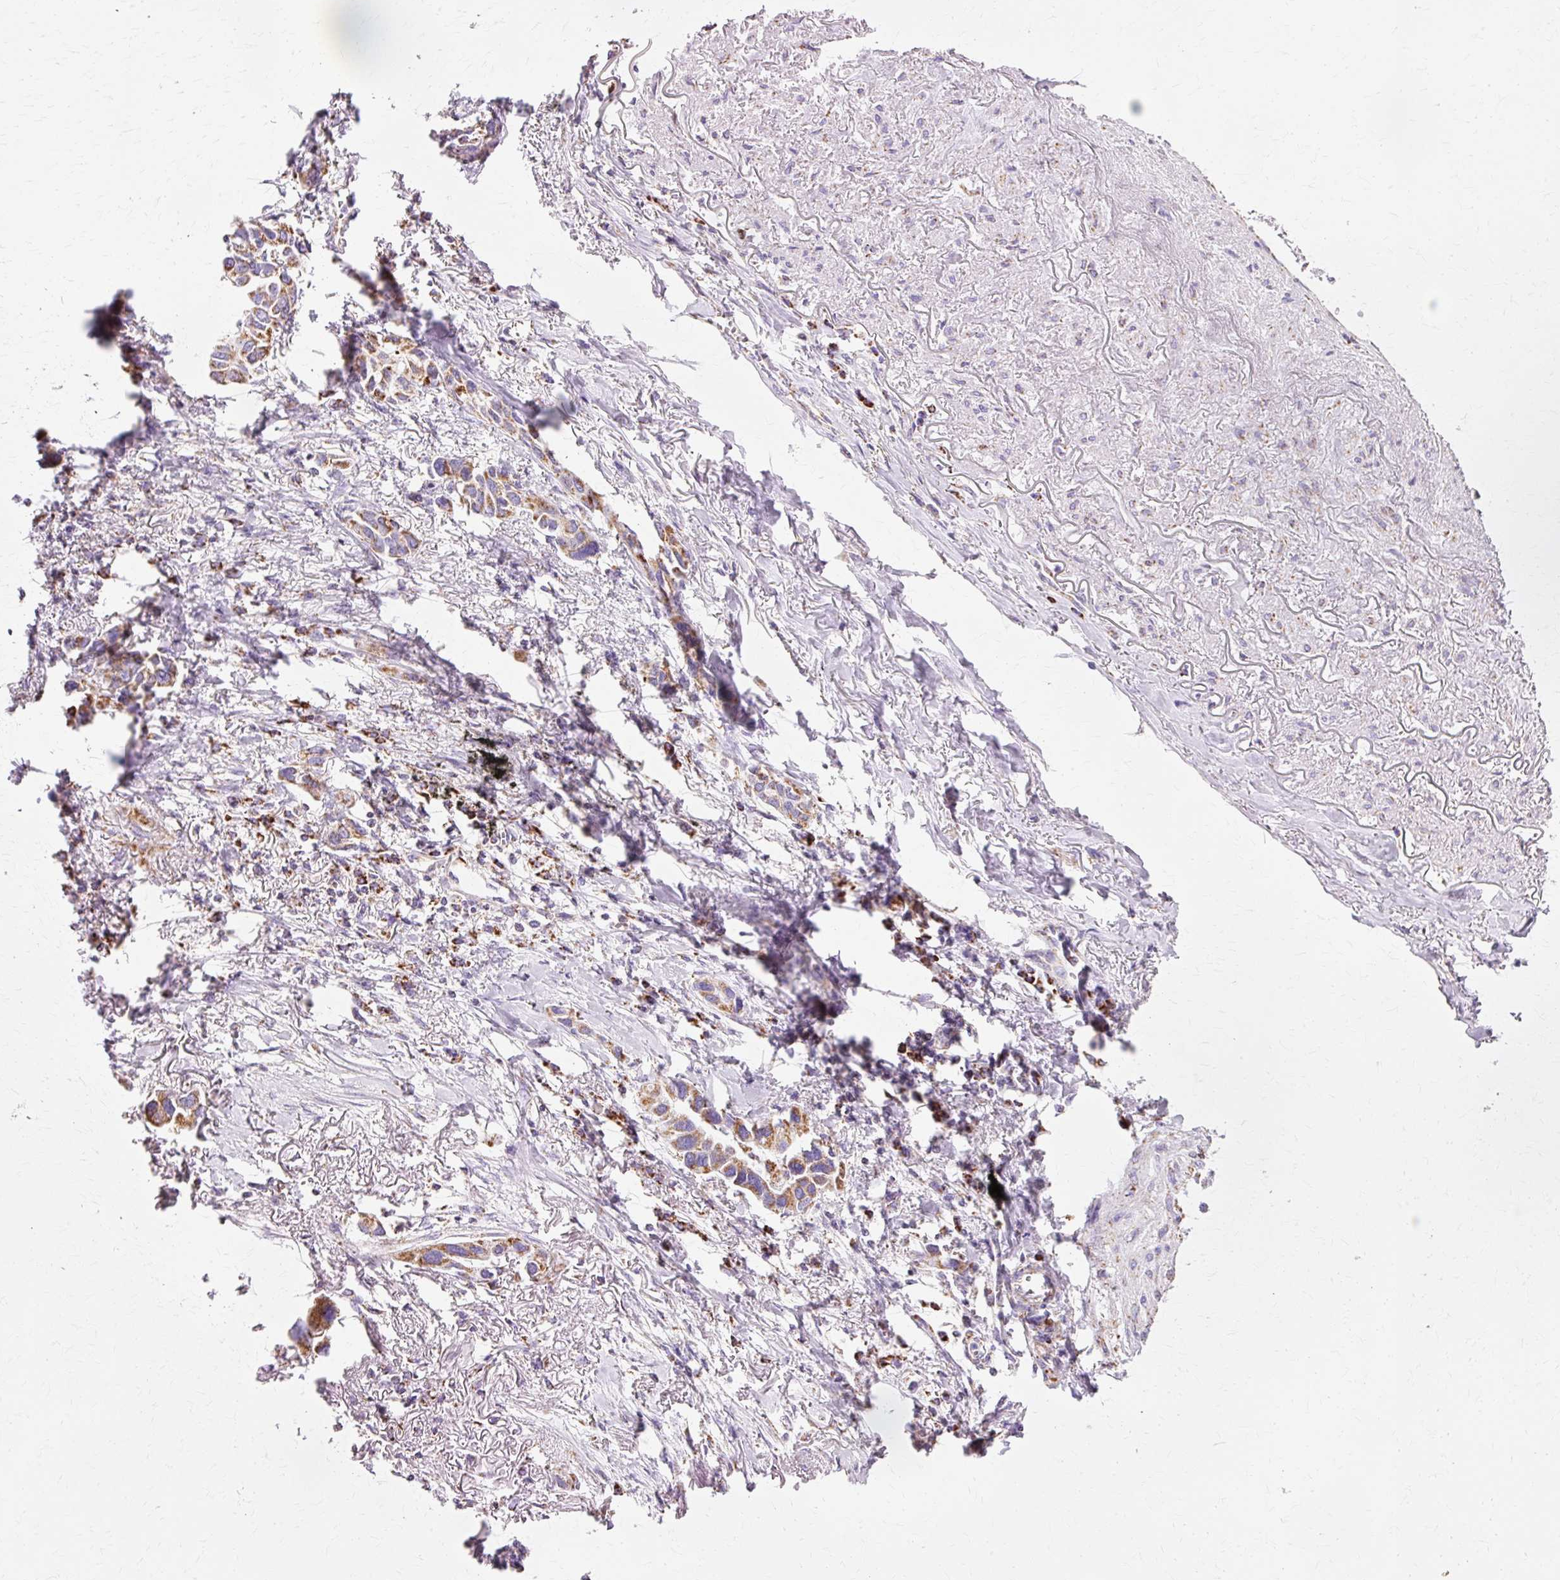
{"staining": {"intensity": "moderate", "quantity": ">75%", "location": "cytoplasmic/membranous"}, "tissue": "lung cancer", "cell_type": "Tumor cells", "image_type": "cancer", "snomed": [{"axis": "morphology", "description": "Adenocarcinoma, NOS"}, {"axis": "topography", "description": "Lung"}], "caption": "Tumor cells show moderate cytoplasmic/membranous expression in about >75% of cells in adenocarcinoma (lung).", "gene": "ATP5PO", "patient": {"sex": "female", "age": 76}}